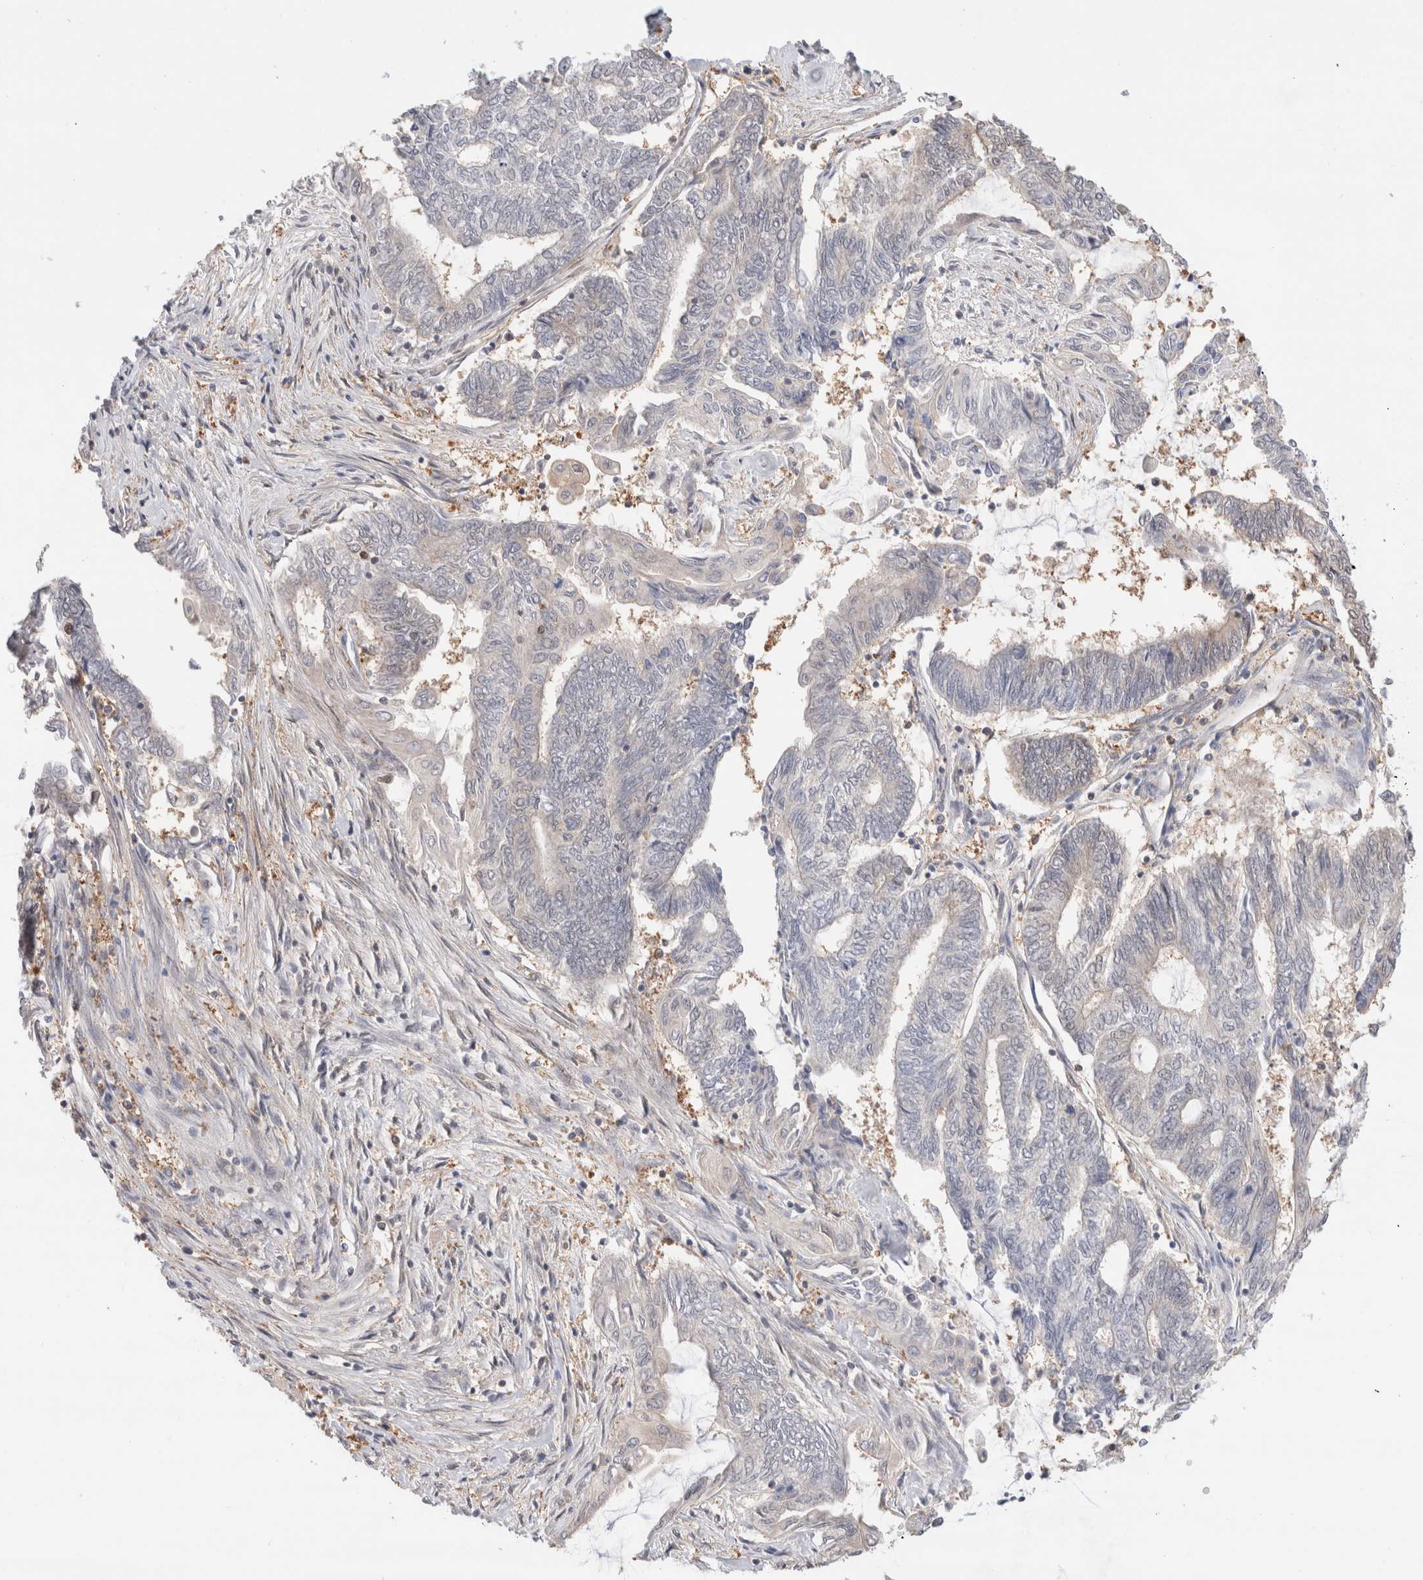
{"staining": {"intensity": "negative", "quantity": "none", "location": "none"}, "tissue": "endometrial cancer", "cell_type": "Tumor cells", "image_type": "cancer", "snomed": [{"axis": "morphology", "description": "Adenocarcinoma, NOS"}, {"axis": "topography", "description": "Uterus"}, {"axis": "topography", "description": "Endometrium"}], "caption": "This is an immunohistochemistry (IHC) photomicrograph of human endometrial adenocarcinoma. There is no expression in tumor cells.", "gene": "C17orf97", "patient": {"sex": "female", "age": 70}}